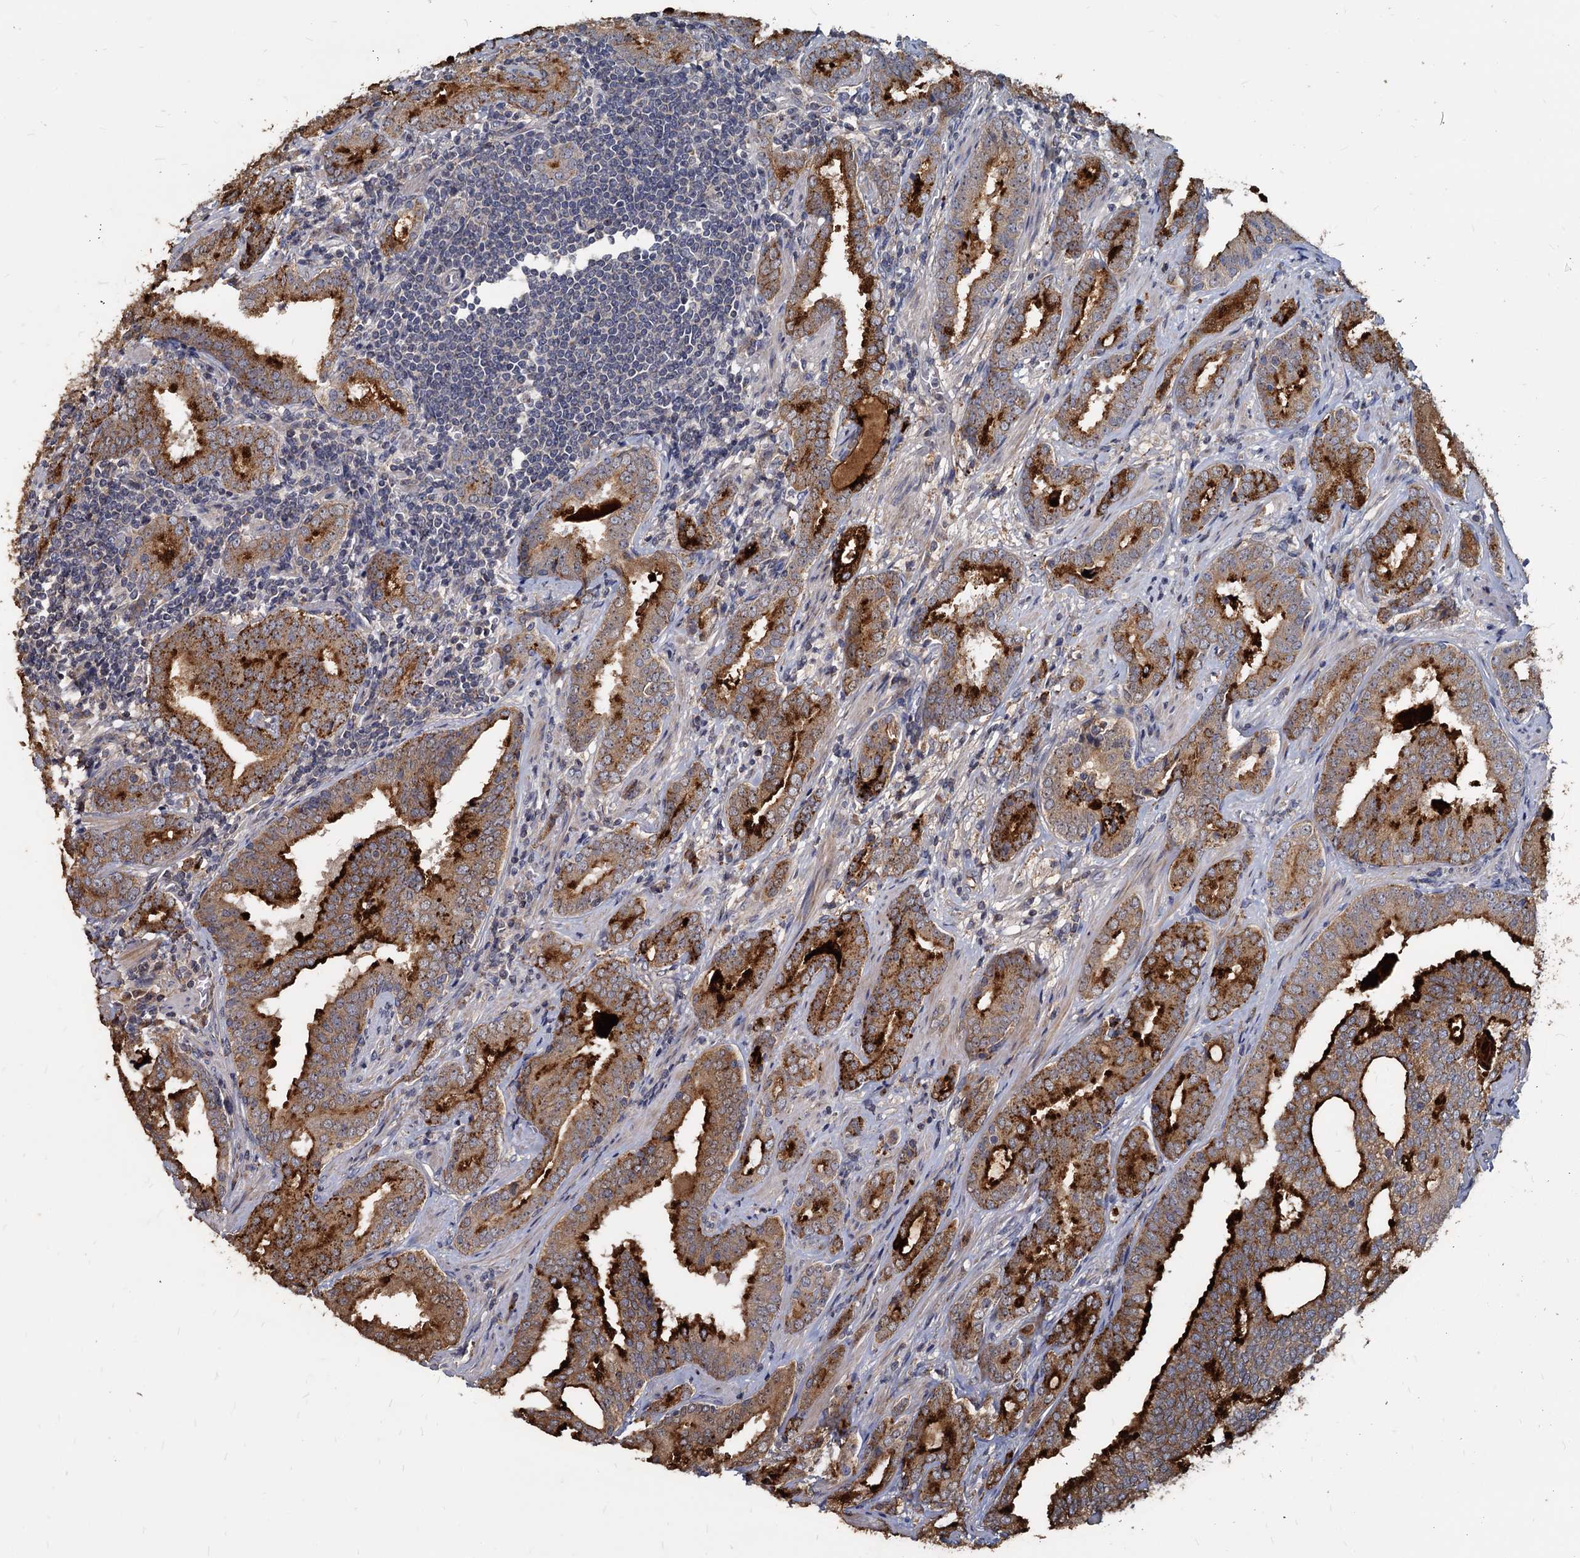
{"staining": {"intensity": "strong", "quantity": "25%-75%", "location": "cytoplasmic/membranous"}, "tissue": "prostate cancer", "cell_type": "Tumor cells", "image_type": "cancer", "snomed": [{"axis": "morphology", "description": "Adenocarcinoma, High grade"}, {"axis": "topography", "description": "Prostate"}], "caption": "The photomicrograph displays staining of prostate adenocarcinoma (high-grade), revealing strong cytoplasmic/membranous protein positivity (brown color) within tumor cells.", "gene": "DEPDC4", "patient": {"sex": "male", "age": 63}}